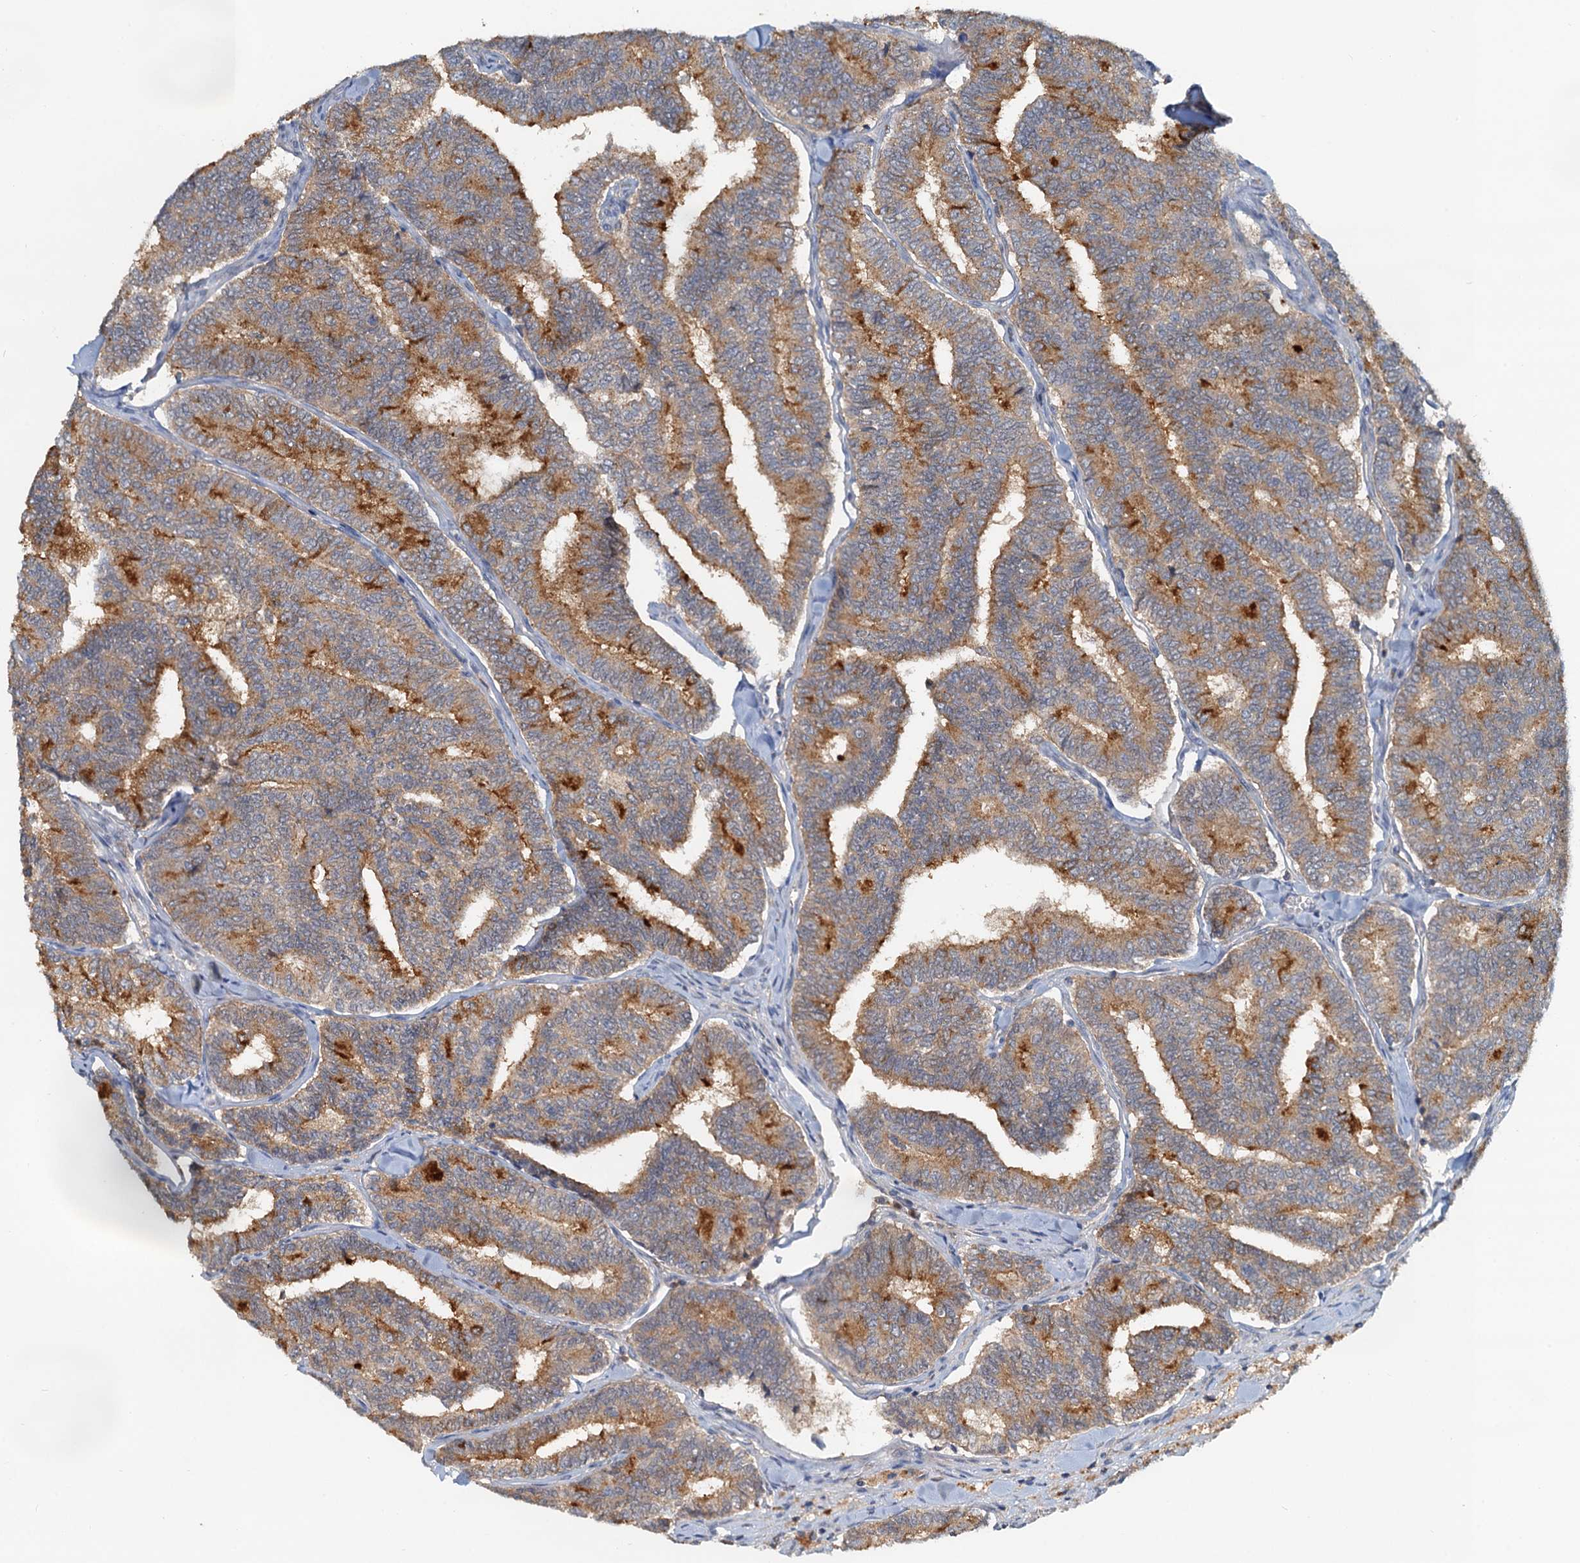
{"staining": {"intensity": "moderate", "quantity": ">75%", "location": "cytoplasmic/membranous"}, "tissue": "thyroid cancer", "cell_type": "Tumor cells", "image_type": "cancer", "snomed": [{"axis": "morphology", "description": "Papillary adenocarcinoma, NOS"}, {"axis": "topography", "description": "Thyroid gland"}], "caption": "Immunohistochemistry of papillary adenocarcinoma (thyroid) demonstrates medium levels of moderate cytoplasmic/membranous expression in approximately >75% of tumor cells. (Stains: DAB in brown, nuclei in blue, Microscopy: brightfield microscopy at high magnification).", "gene": "TOLLIP", "patient": {"sex": "female", "age": 35}}